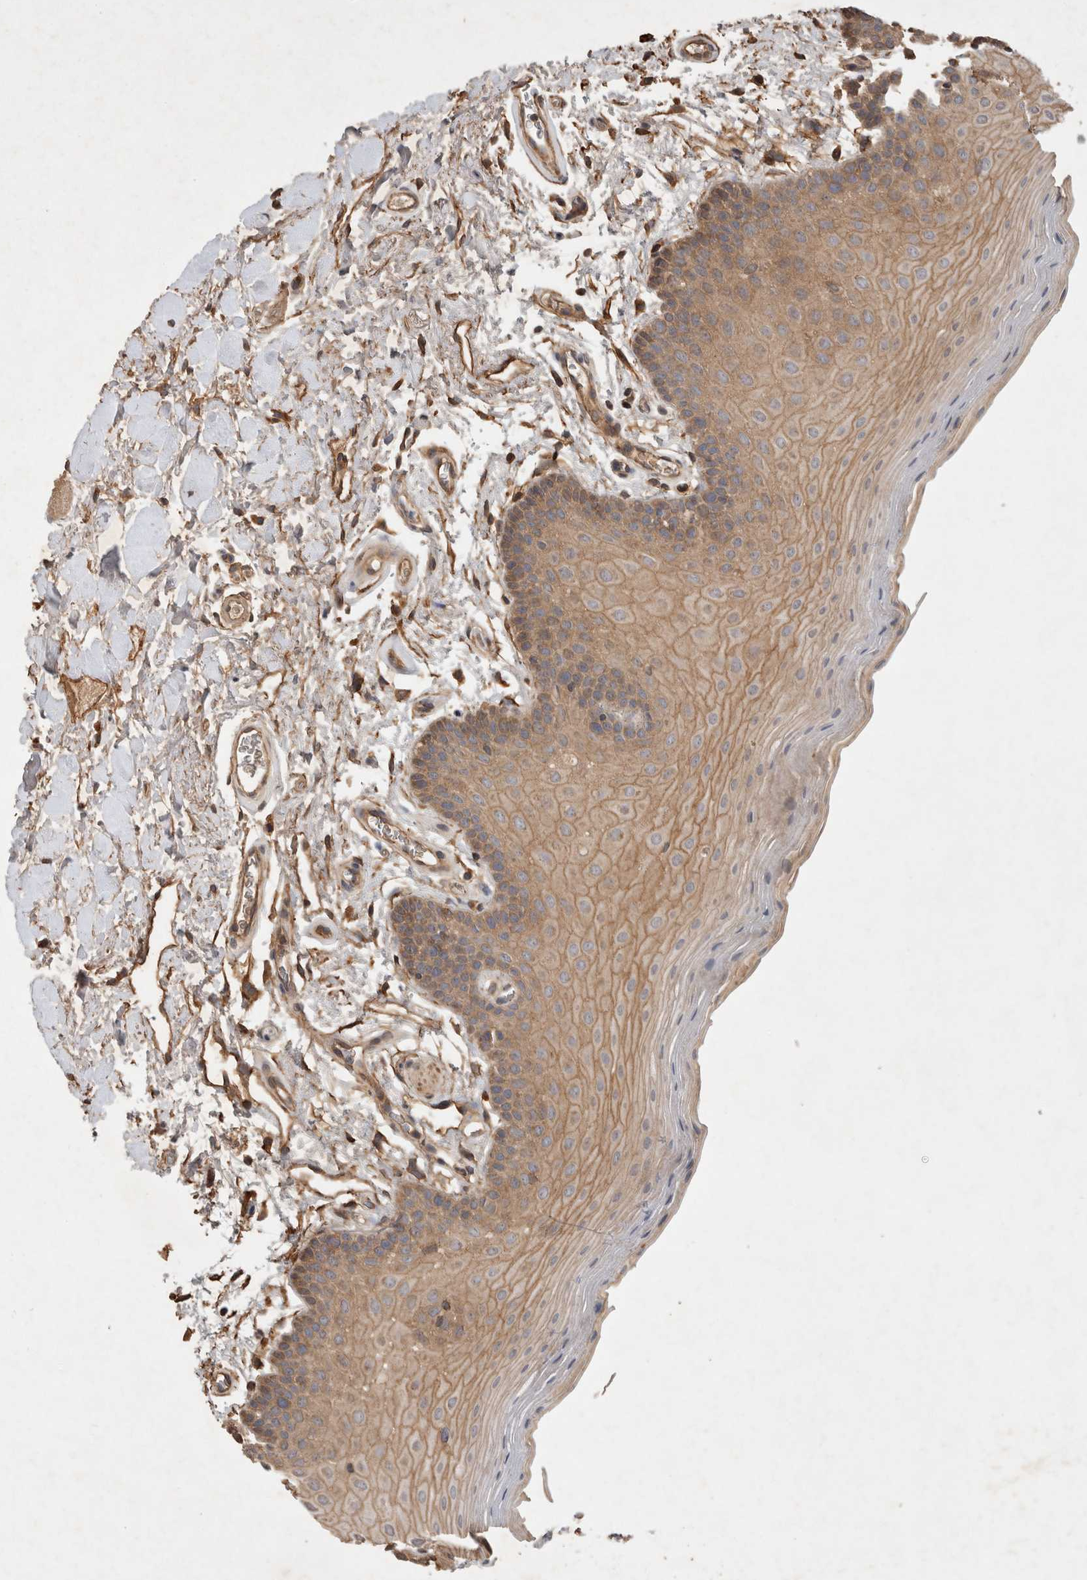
{"staining": {"intensity": "moderate", "quantity": ">75%", "location": "cytoplasmic/membranous"}, "tissue": "oral mucosa", "cell_type": "Squamous epithelial cells", "image_type": "normal", "snomed": [{"axis": "morphology", "description": "Normal tissue, NOS"}, {"axis": "topography", "description": "Oral tissue"}], "caption": "DAB immunohistochemical staining of unremarkable oral mucosa reveals moderate cytoplasmic/membranous protein expression in approximately >75% of squamous epithelial cells.", "gene": "SERAC1", "patient": {"sex": "male", "age": 62}}